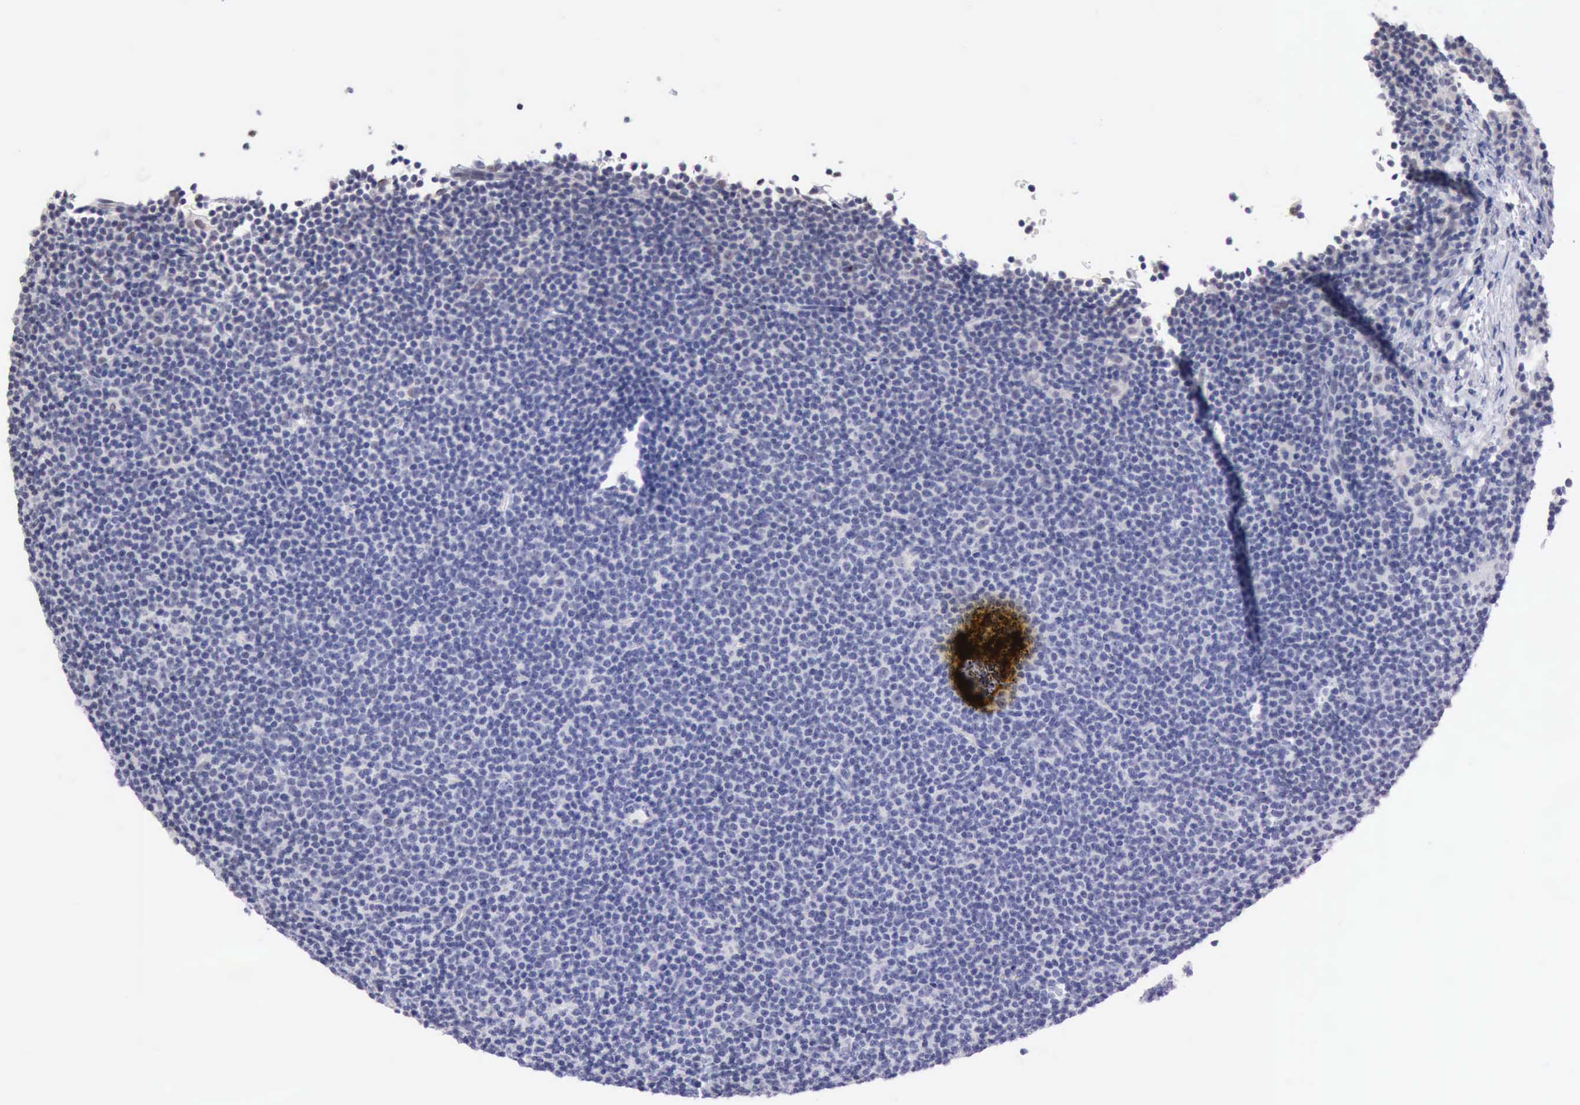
{"staining": {"intensity": "negative", "quantity": "none", "location": "none"}, "tissue": "lymphoma", "cell_type": "Tumor cells", "image_type": "cancer", "snomed": [{"axis": "morphology", "description": "Malignant lymphoma, non-Hodgkin's type, Low grade"}, {"axis": "topography", "description": "Lymph node"}], "caption": "Immunohistochemical staining of malignant lymphoma, non-Hodgkin's type (low-grade) reveals no significant expression in tumor cells. The staining was performed using DAB to visualize the protein expression in brown, while the nuclei were stained in blue with hematoxylin (Magnification: 20x).", "gene": "TAF1", "patient": {"sex": "female", "age": 69}}